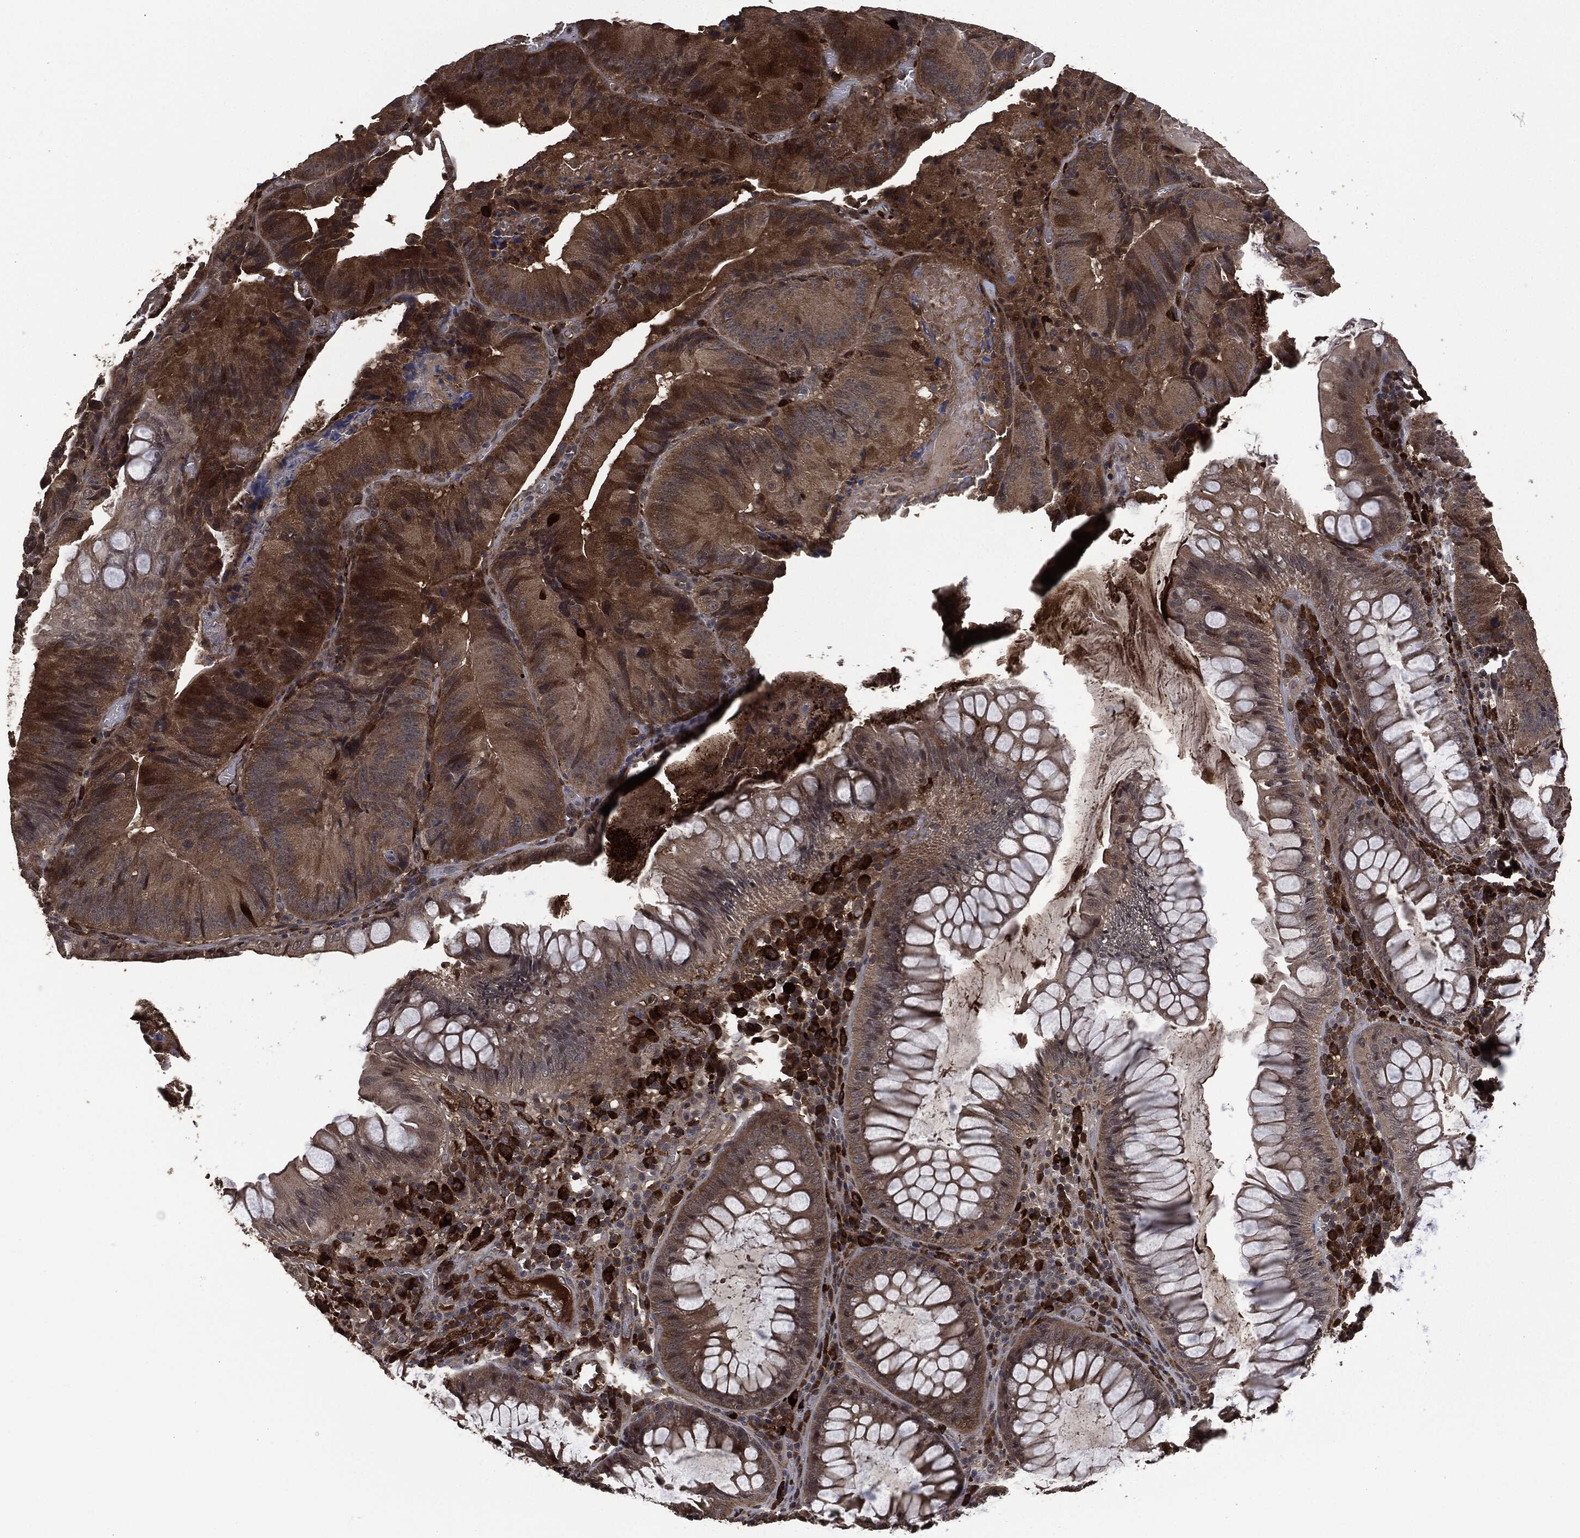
{"staining": {"intensity": "strong", "quantity": "<25%", "location": "cytoplasmic/membranous"}, "tissue": "colorectal cancer", "cell_type": "Tumor cells", "image_type": "cancer", "snomed": [{"axis": "morphology", "description": "Adenocarcinoma, NOS"}, {"axis": "topography", "description": "Colon"}], "caption": "Immunohistochemistry (IHC) micrograph of neoplastic tissue: human adenocarcinoma (colorectal) stained using IHC shows medium levels of strong protein expression localized specifically in the cytoplasmic/membranous of tumor cells, appearing as a cytoplasmic/membranous brown color.", "gene": "CRABP2", "patient": {"sex": "female", "age": 86}}